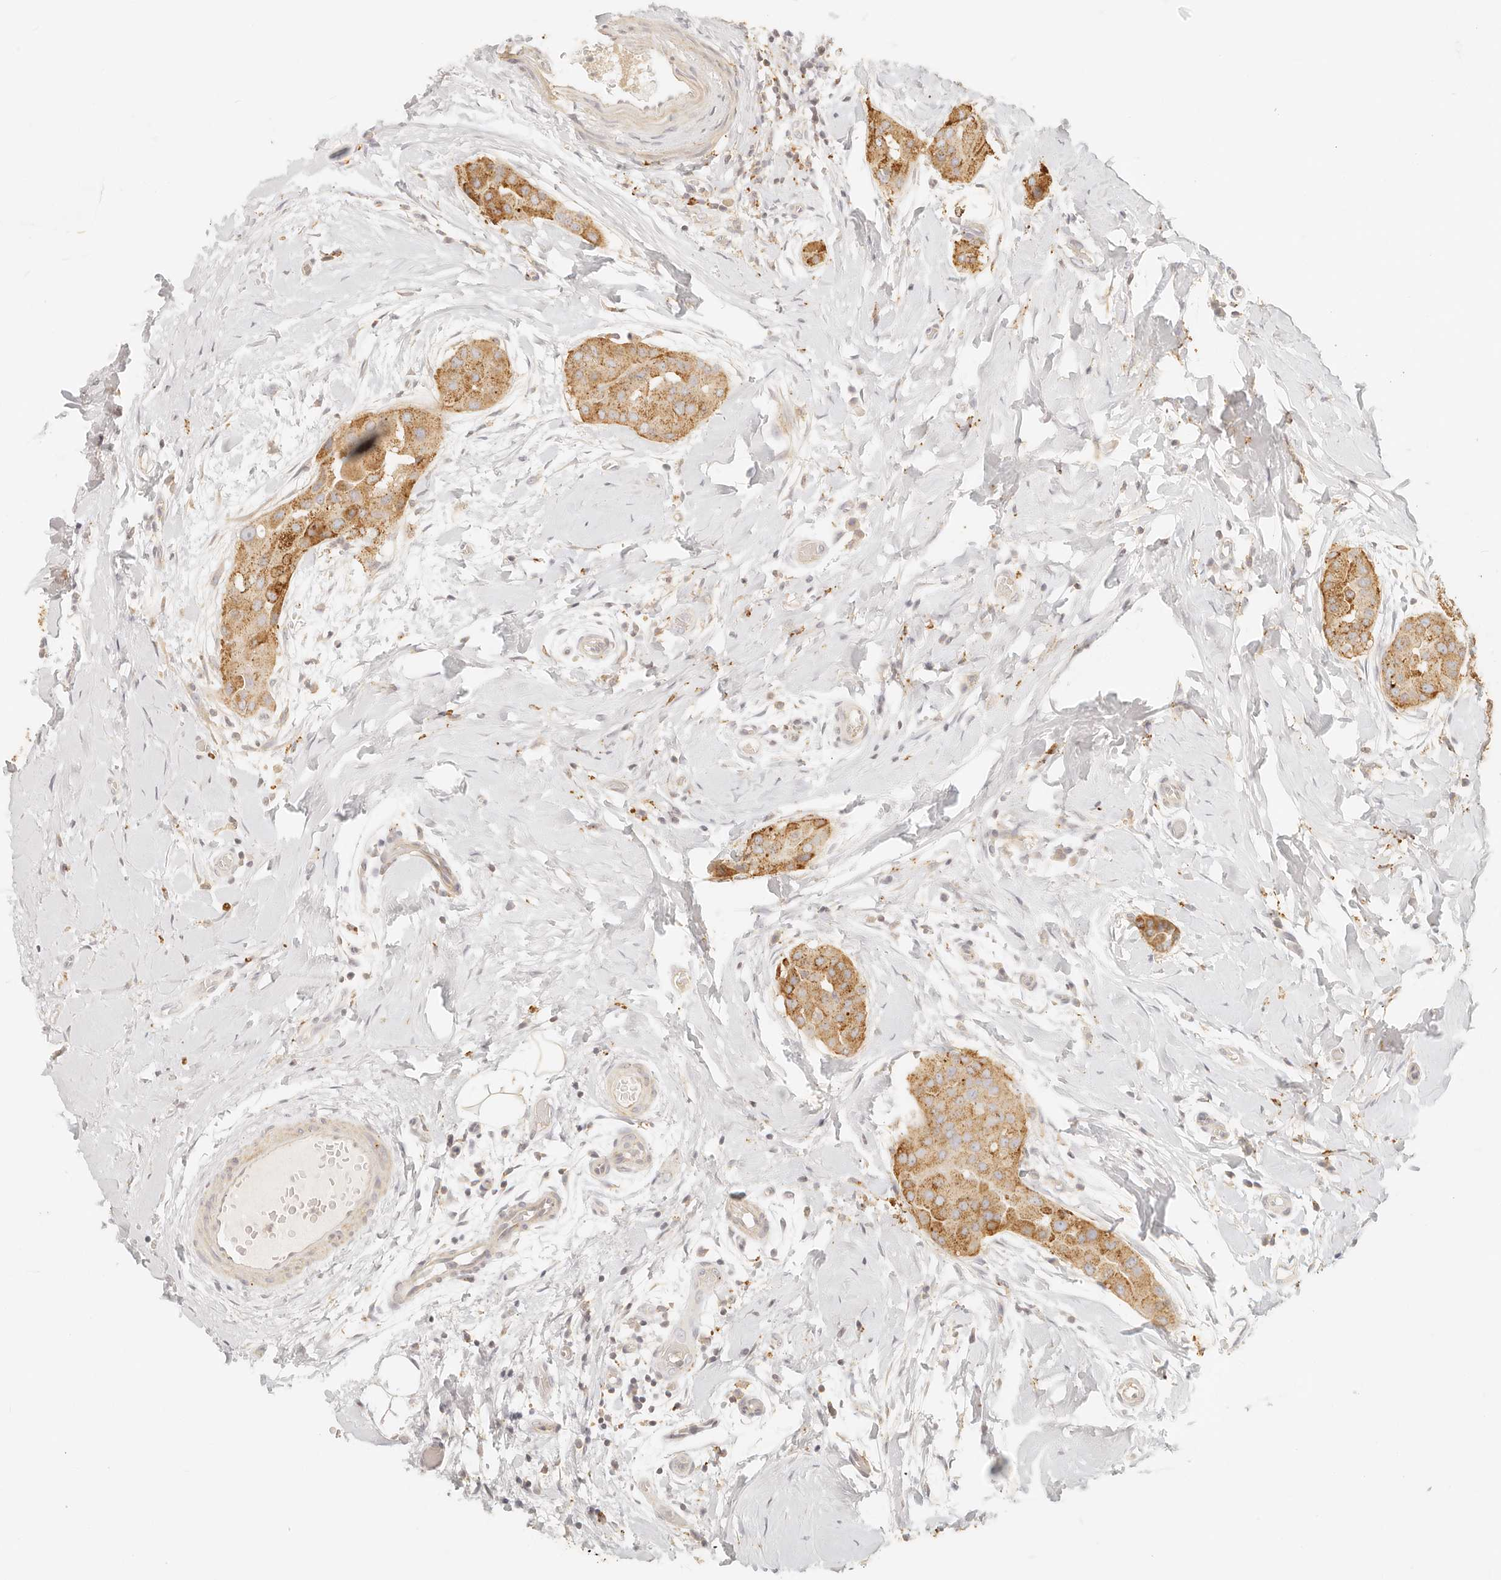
{"staining": {"intensity": "moderate", "quantity": ">75%", "location": "cytoplasmic/membranous"}, "tissue": "thyroid cancer", "cell_type": "Tumor cells", "image_type": "cancer", "snomed": [{"axis": "morphology", "description": "Papillary adenocarcinoma, NOS"}, {"axis": "topography", "description": "Thyroid gland"}], "caption": "Immunohistochemical staining of human thyroid cancer (papillary adenocarcinoma) demonstrates moderate cytoplasmic/membranous protein staining in about >75% of tumor cells. (Brightfield microscopy of DAB IHC at high magnification).", "gene": "CNMD", "patient": {"sex": "male", "age": 33}}